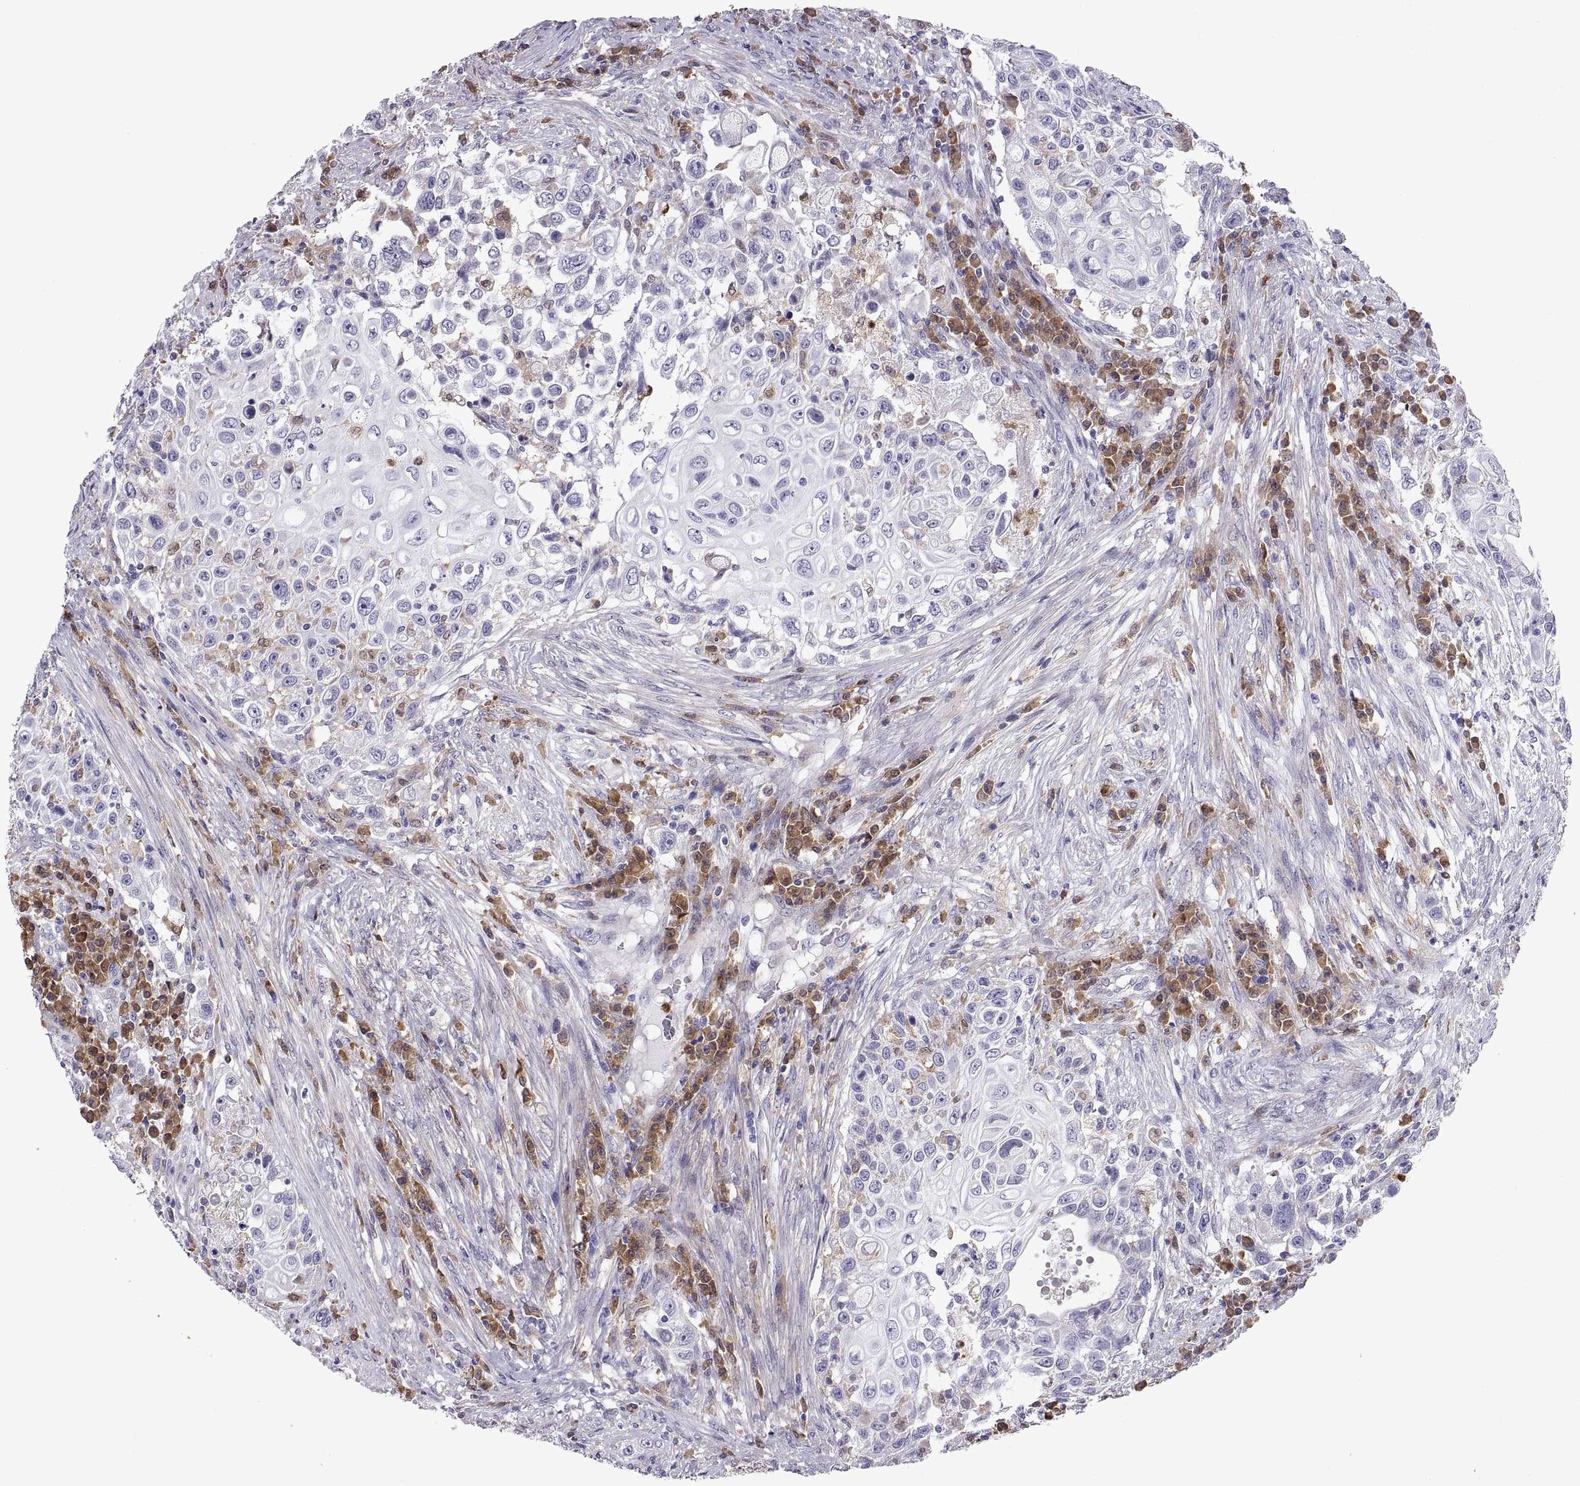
{"staining": {"intensity": "negative", "quantity": "none", "location": "none"}, "tissue": "urothelial cancer", "cell_type": "Tumor cells", "image_type": "cancer", "snomed": [{"axis": "morphology", "description": "Urothelial carcinoma, High grade"}, {"axis": "topography", "description": "Urinary bladder"}], "caption": "DAB (3,3'-diaminobenzidine) immunohistochemical staining of human high-grade urothelial carcinoma displays no significant staining in tumor cells.", "gene": "DOK3", "patient": {"sex": "female", "age": 56}}